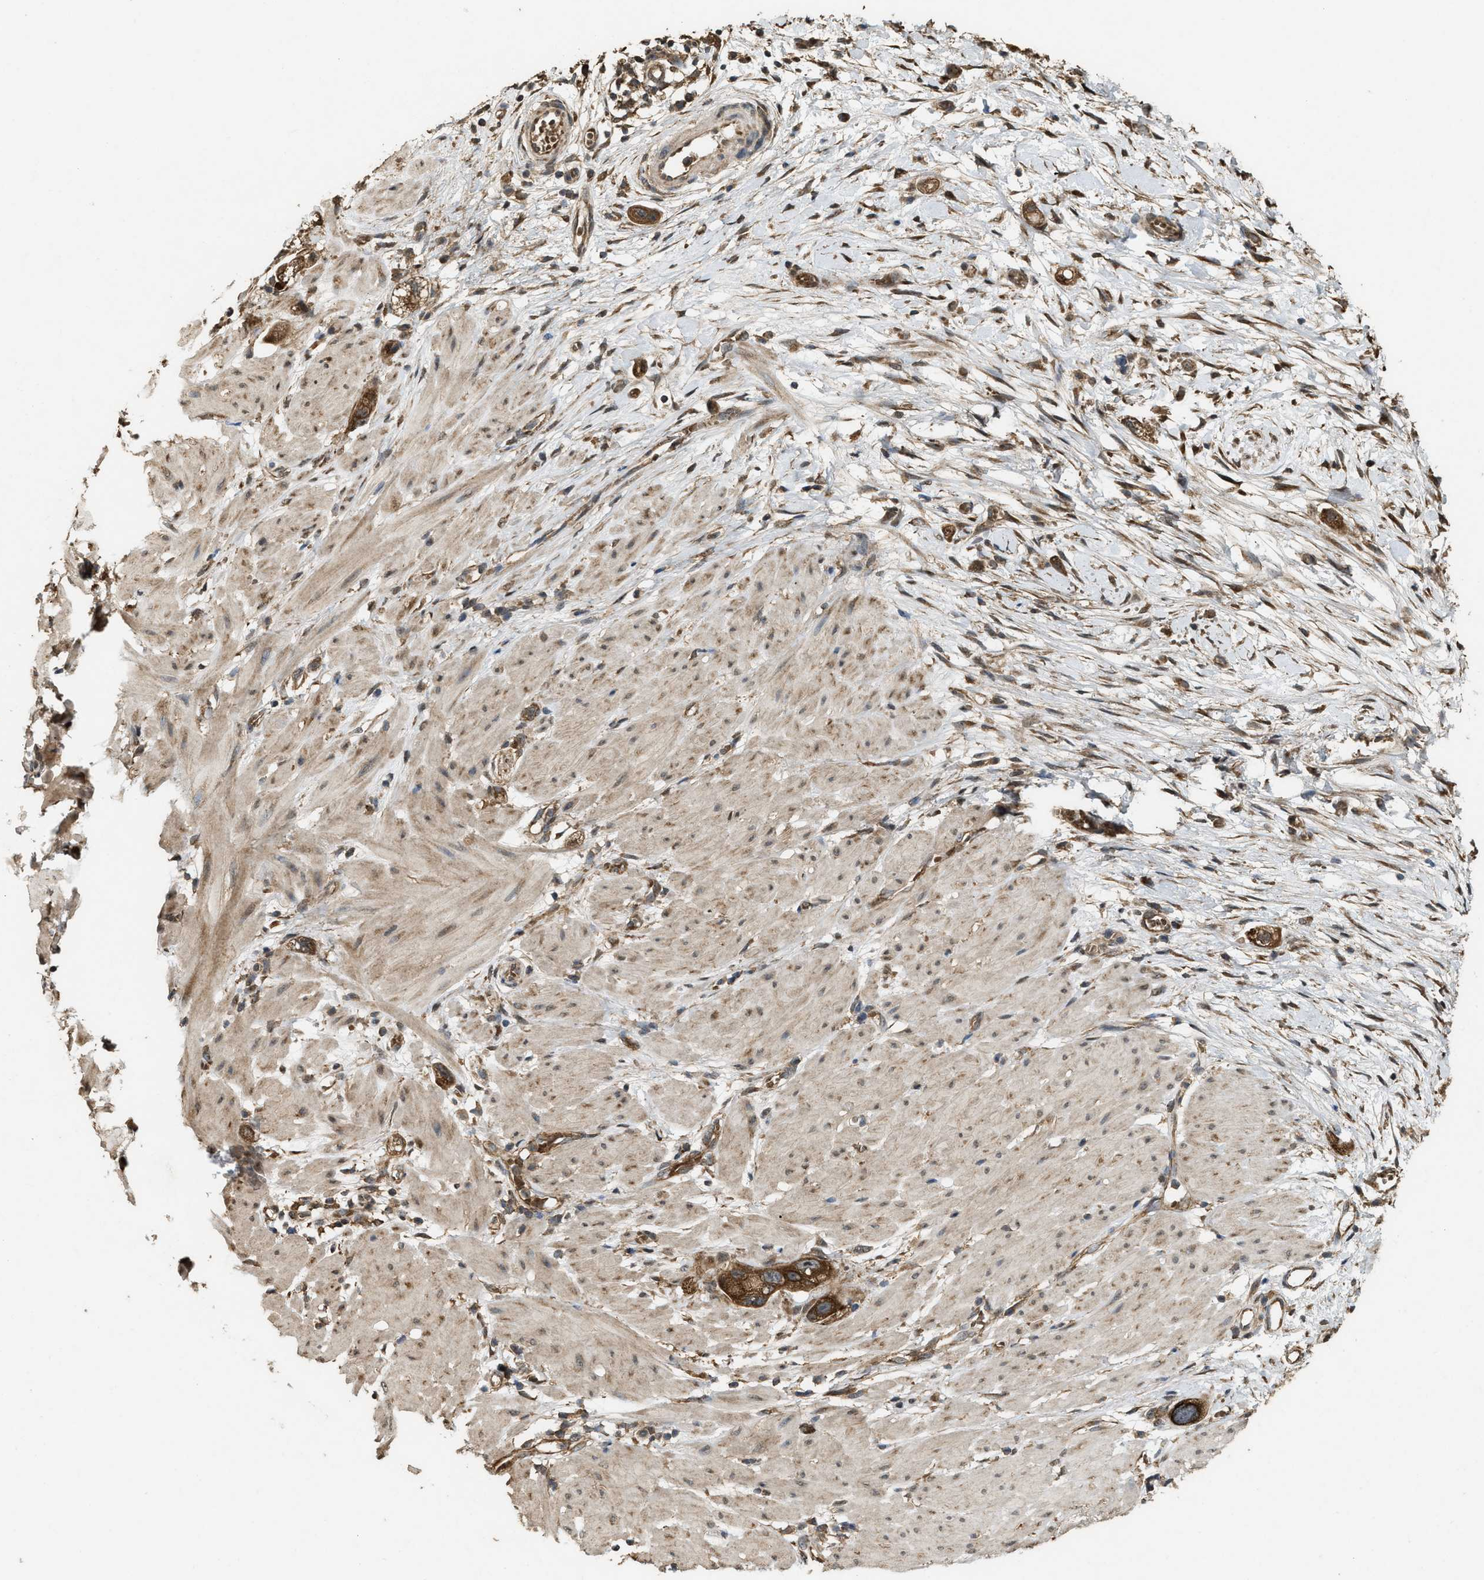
{"staining": {"intensity": "moderate", "quantity": ">75%", "location": "cytoplasmic/membranous"}, "tissue": "stomach cancer", "cell_type": "Tumor cells", "image_type": "cancer", "snomed": [{"axis": "morphology", "description": "Adenocarcinoma, NOS"}, {"axis": "topography", "description": "Stomach"}, {"axis": "topography", "description": "Stomach, lower"}], "caption": "A micrograph of adenocarcinoma (stomach) stained for a protein reveals moderate cytoplasmic/membranous brown staining in tumor cells. (IHC, brightfield microscopy, high magnification).", "gene": "ARHGEF5", "patient": {"sex": "female", "age": 48}}